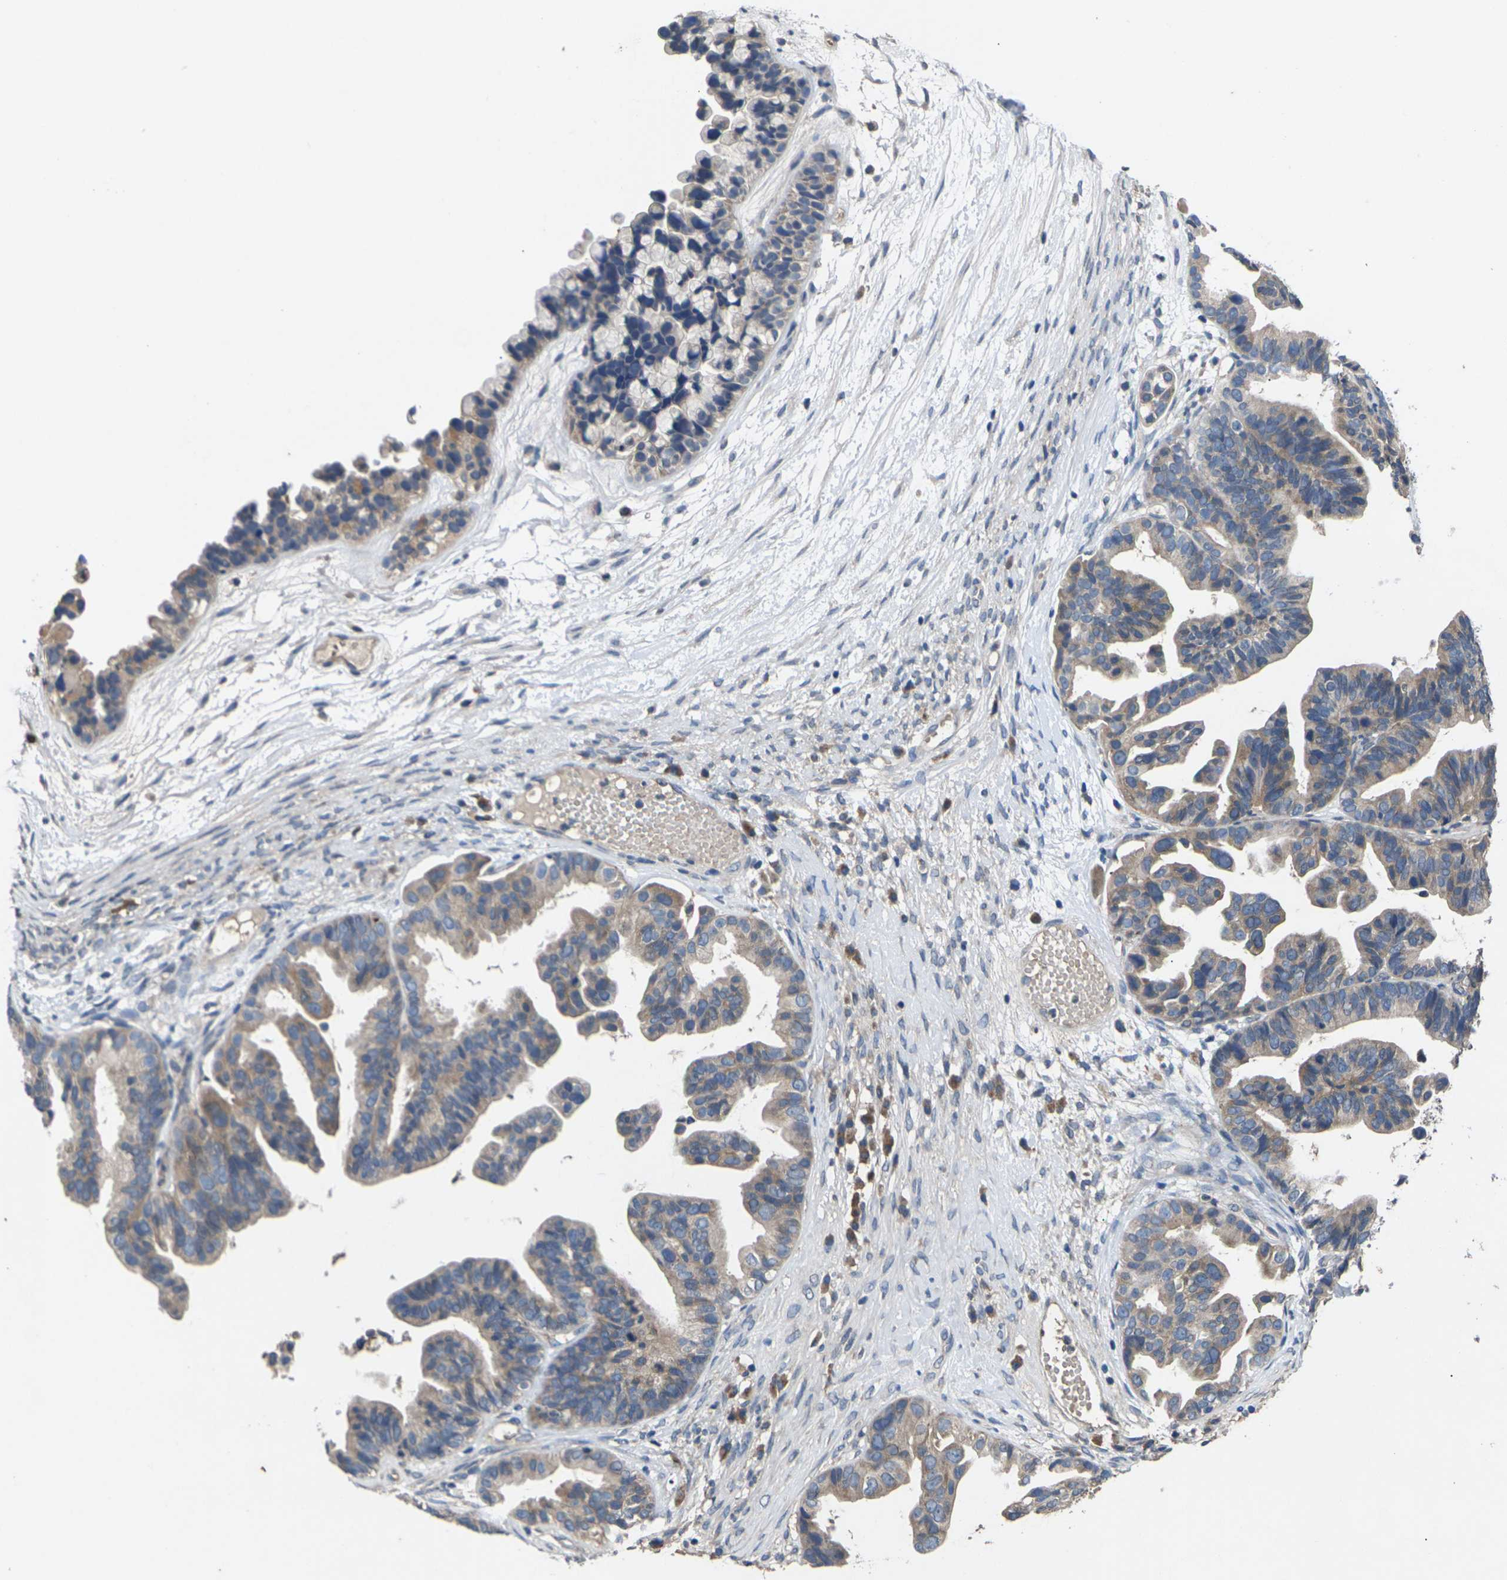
{"staining": {"intensity": "weak", "quantity": ">75%", "location": "cytoplasmic/membranous"}, "tissue": "ovarian cancer", "cell_type": "Tumor cells", "image_type": "cancer", "snomed": [{"axis": "morphology", "description": "Cystadenocarcinoma, serous, NOS"}, {"axis": "topography", "description": "Ovary"}], "caption": "An image showing weak cytoplasmic/membranous expression in approximately >75% of tumor cells in serous cystadenocarcinoma (ovarian), as visualized by brown immunohistochemical staining.", "gene": "SLC2A2", "patient": {"sex": "female", "age": 56}}